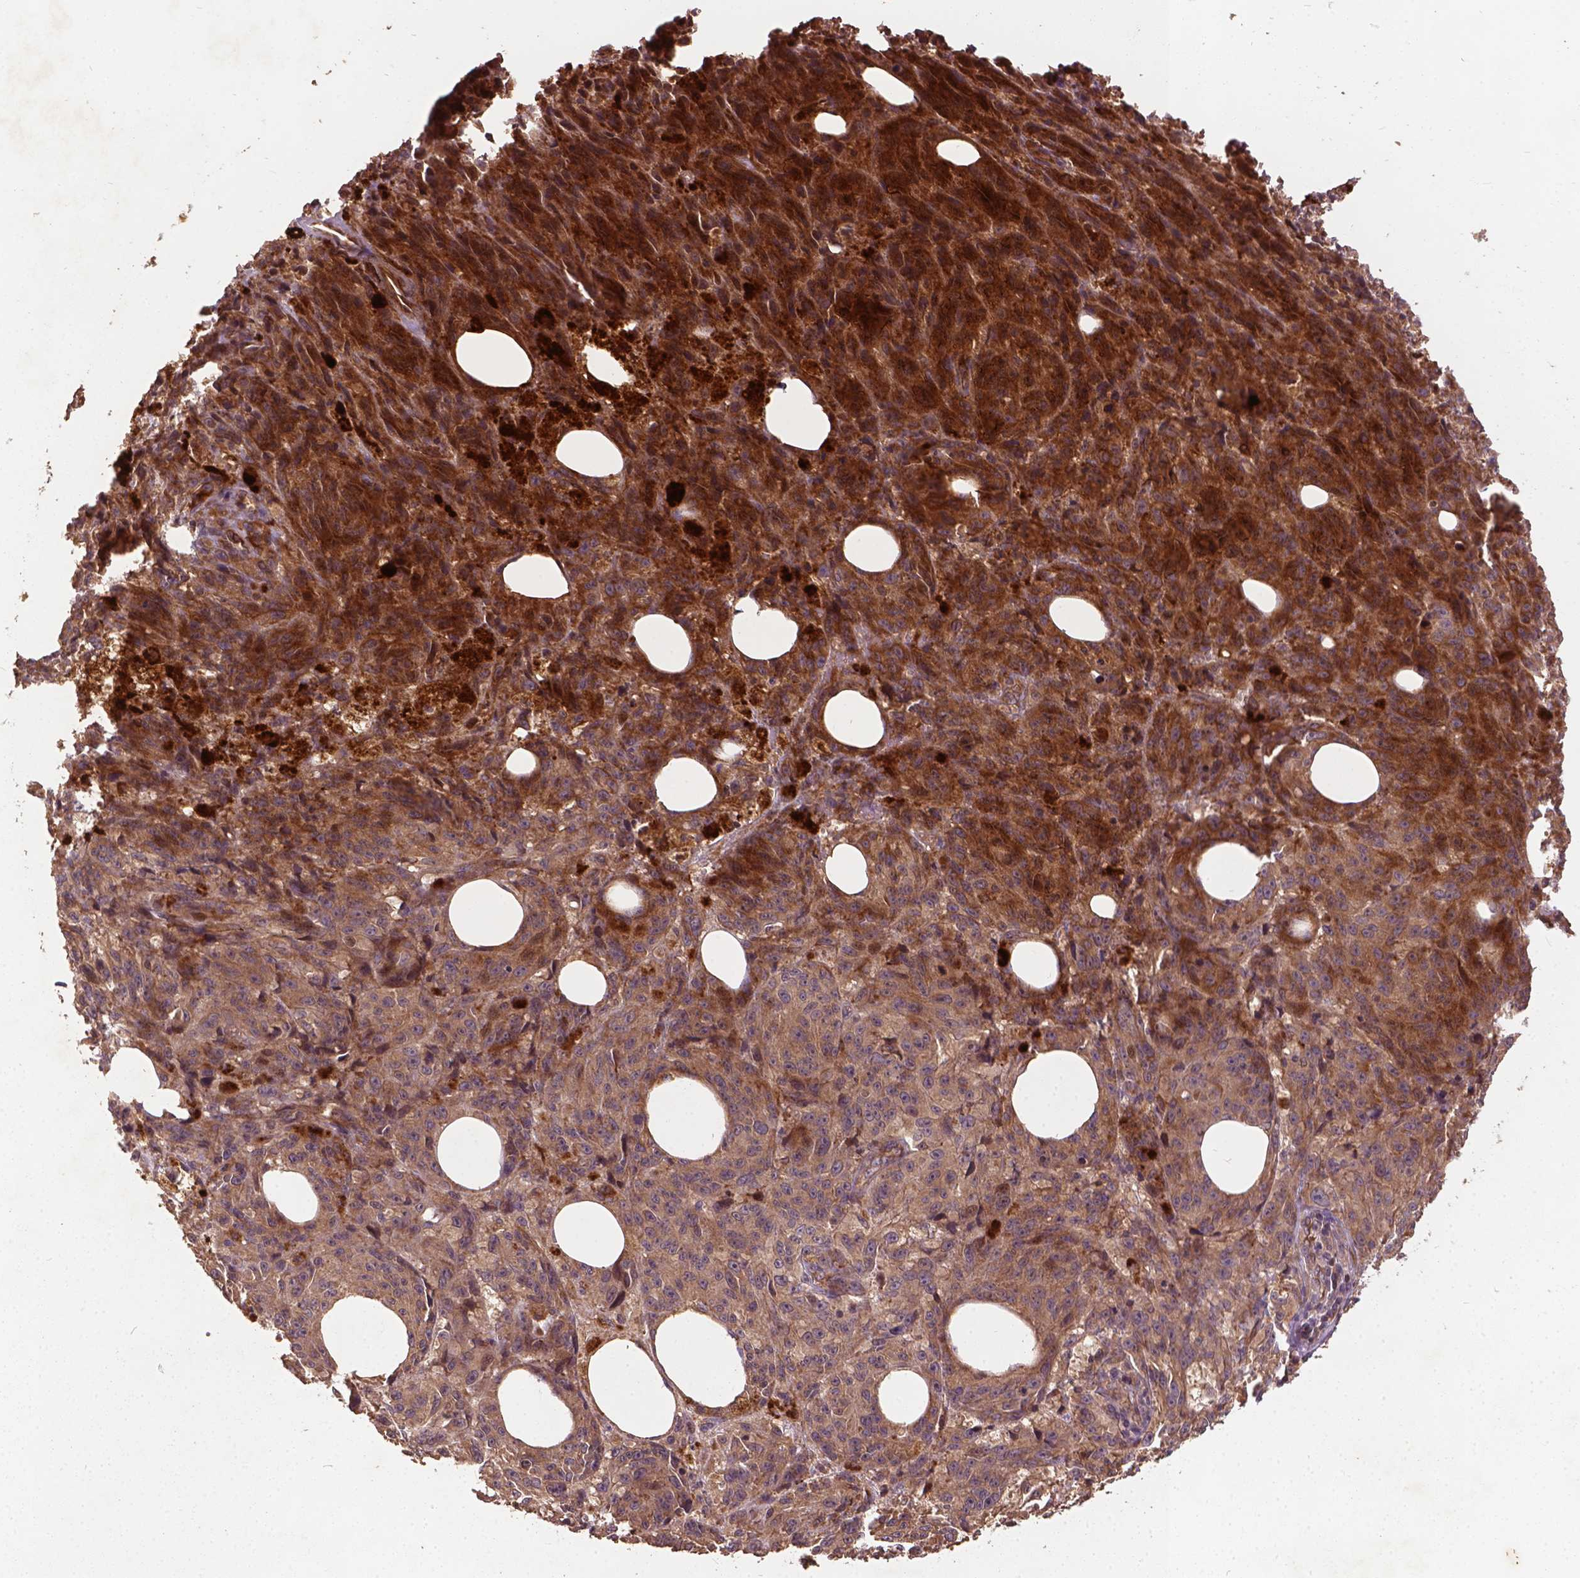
{"staining": {"intensity": "moderate", "quantity": ">75%", "location": "cytoplasmic/membranous"}, "tissue": "melanoma", "cell_type": "Tumor cells", "image_type": "cancer", "snomed": [{"axis": "morphology", "description": "Malignant melanoma, NOS"}, {"axis": "topography", "description": "Skin"}], "caption": "Protein staining by immunohistochemistry displays moderate cytoplasmic/membranous positivity in about >75% of tumor cells in malignant melanoma. (DAB (3,3'-diaminobenzidine) IHC with brightfield microscopy, high magnification).", "gene": "UBXN2A", "patient": {"sex": "female", "age": 34}}